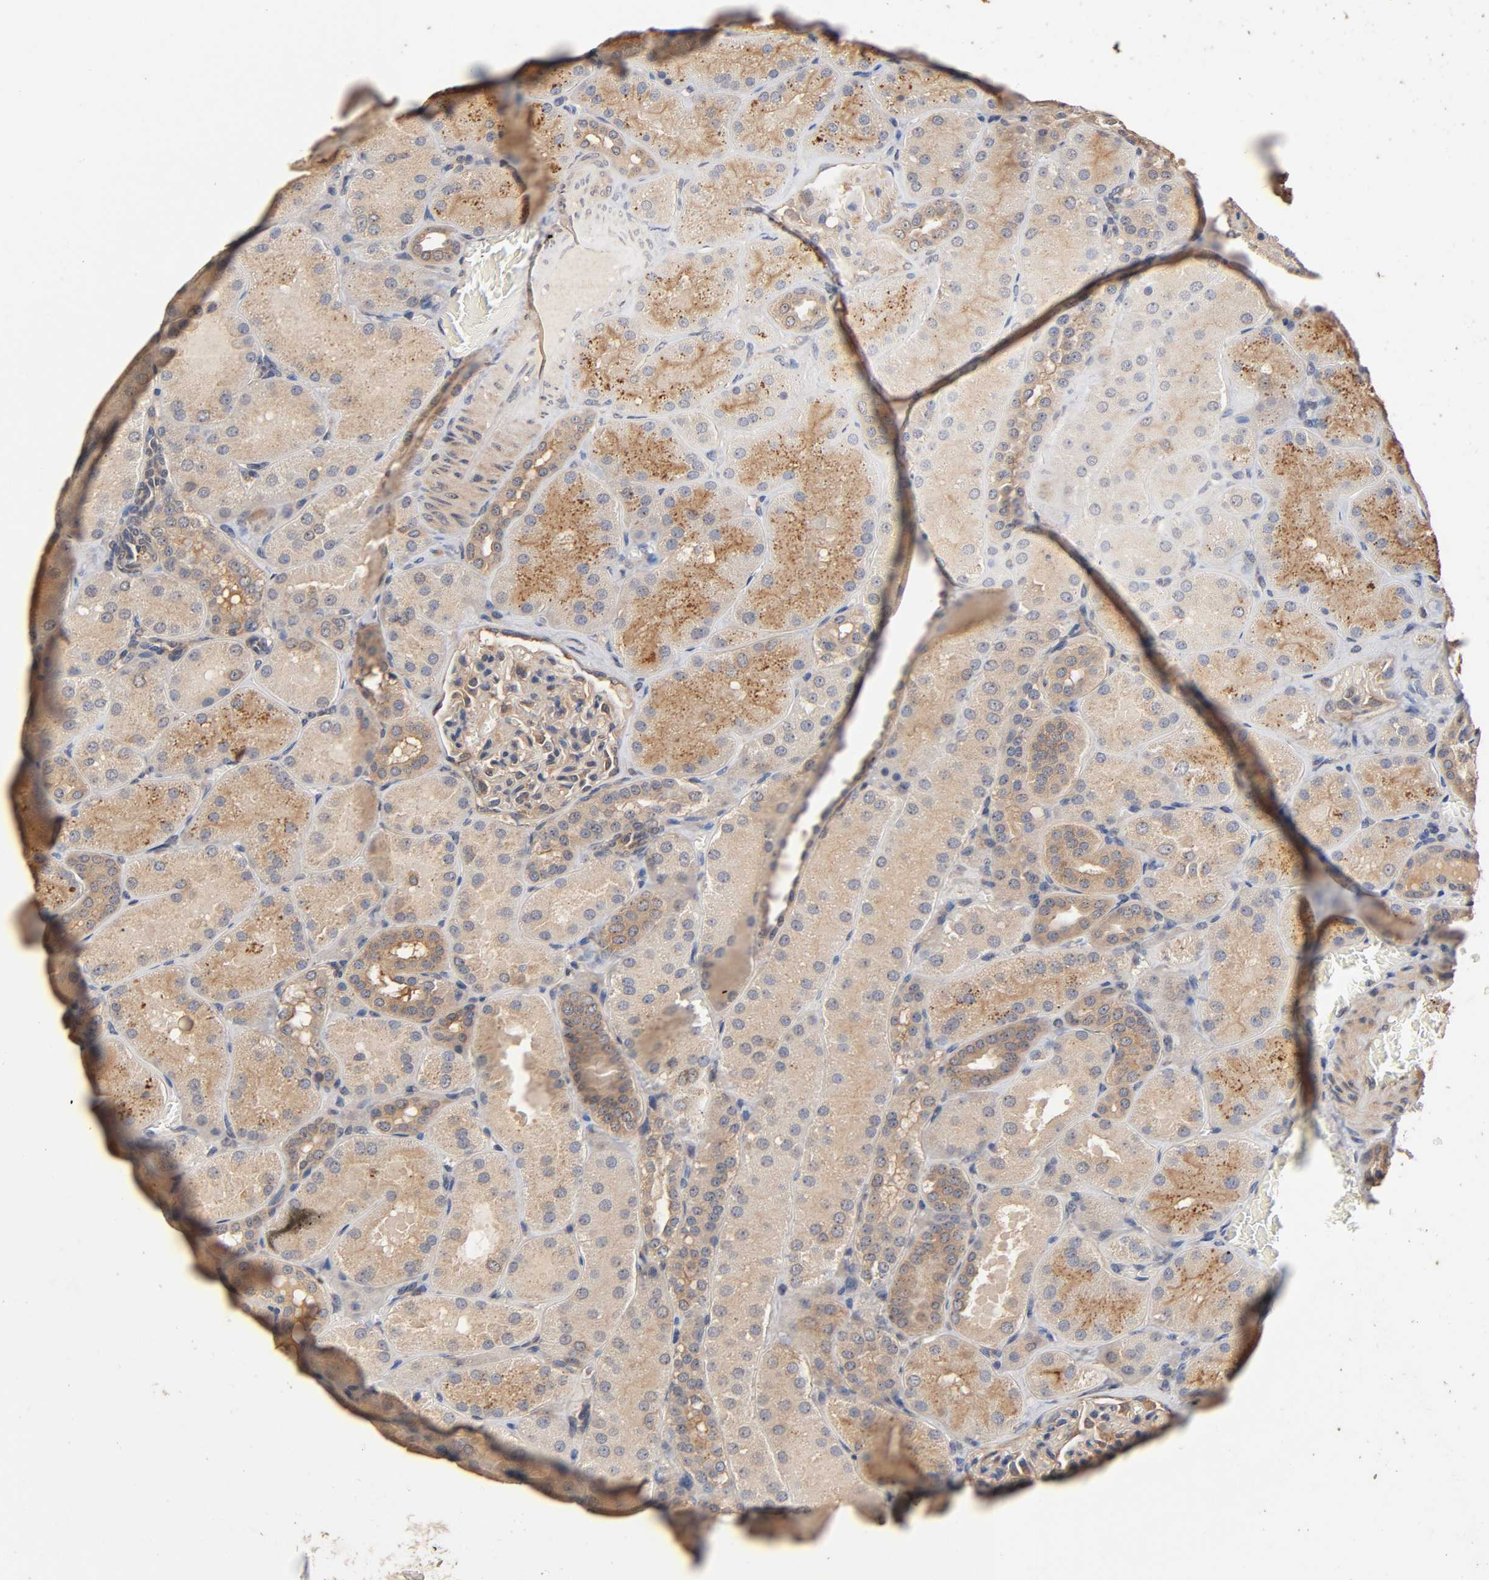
{"staining": {"intensity": "weak", "quantity": ">75%", "location": "cytoplasmic/membranous"}, "tissue": "kidney", "cell_type": "Cells in glomeruli", "image_type": "normal", "snomed": [{"axis": "morphology", "description": "Normal tissue, NOS"}, {"axis": "topography", "description": "Kidney"}], "caption": "Weak cytoplasmic/membranous protein staining is present in approximately >75% of cells in glomeruli in kidney.", "gene": "ARHGEF7", "patient": {"sex": "male", "age": 28}}